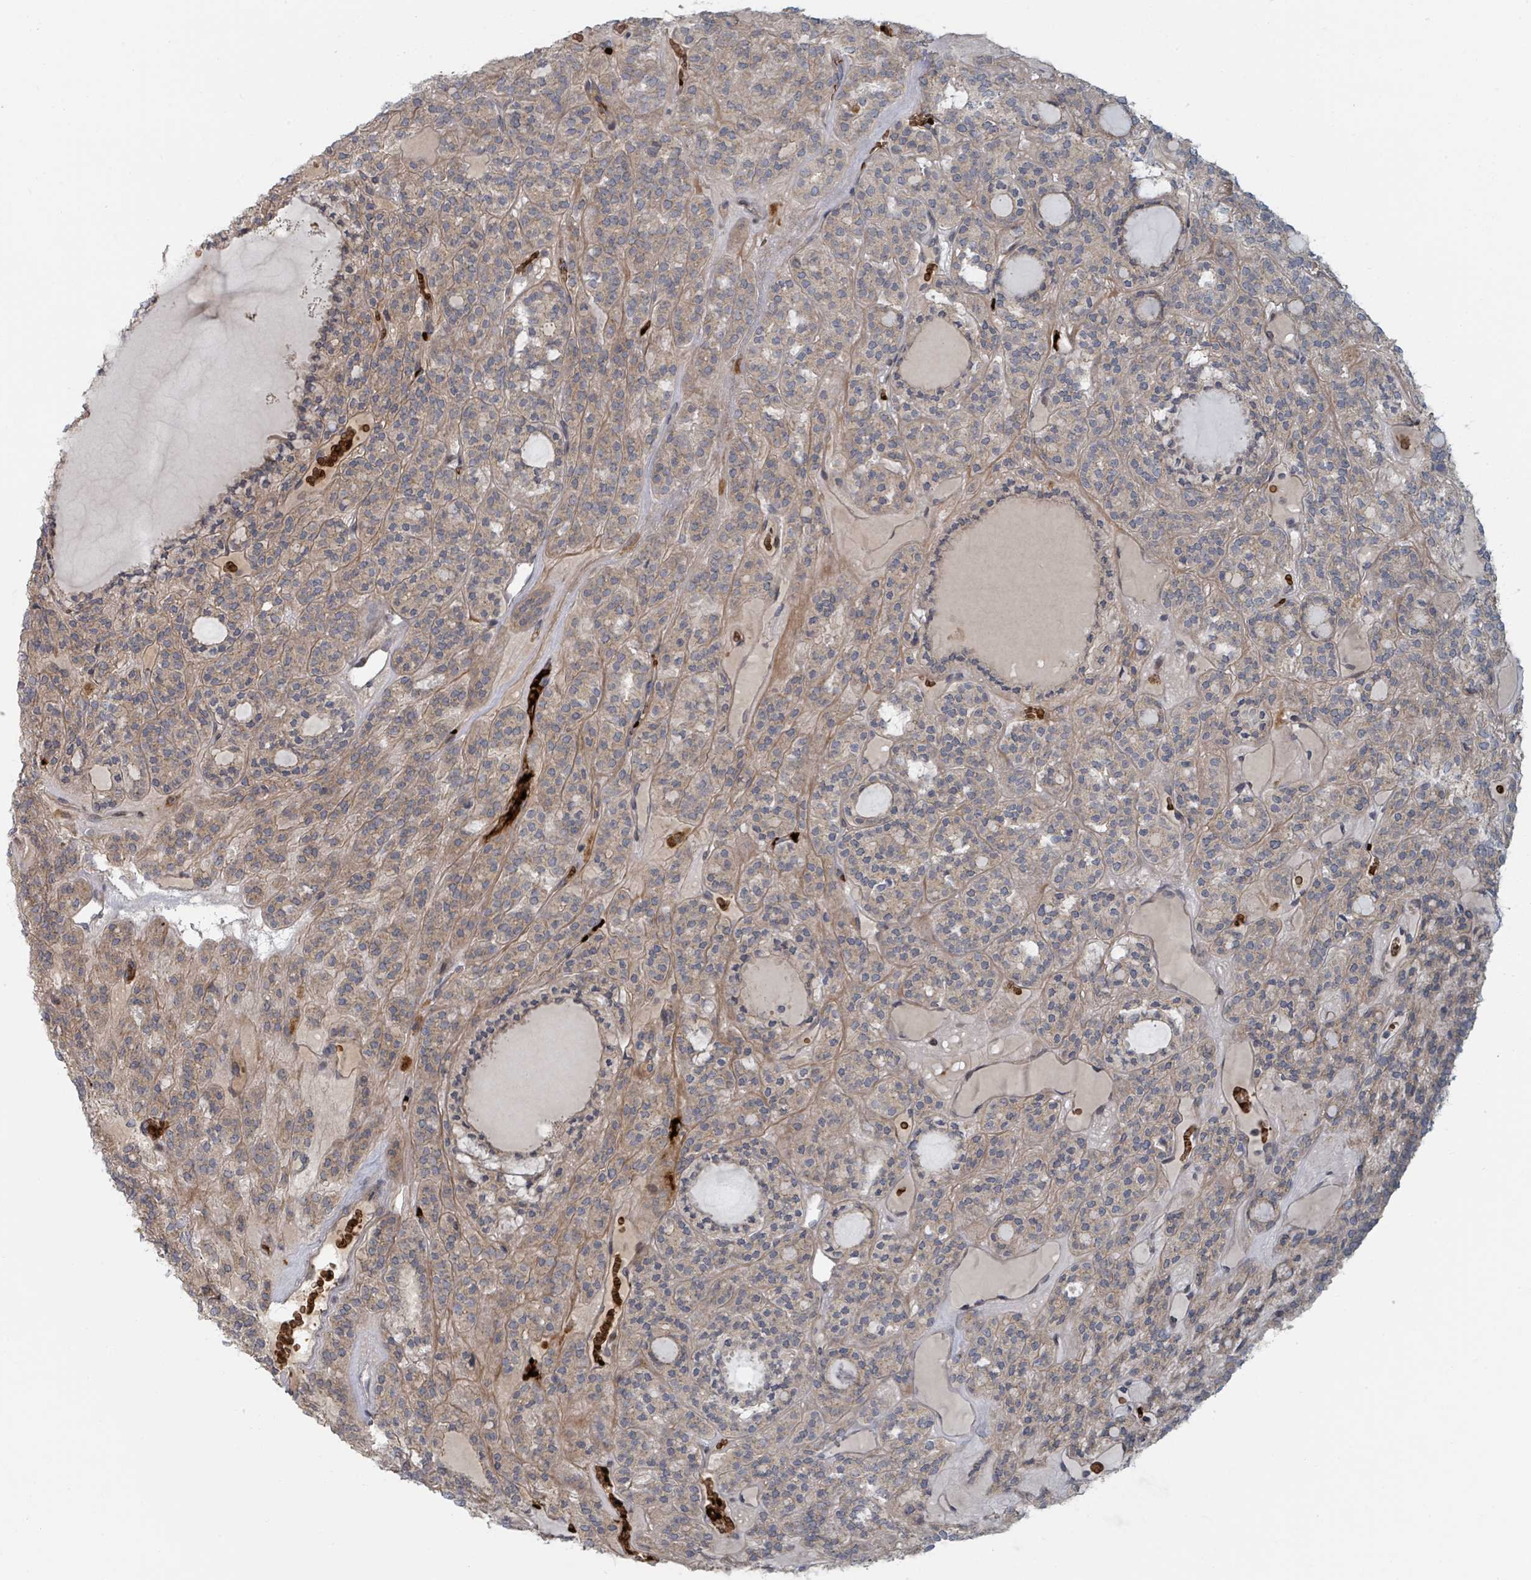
{"staining": {"intensity": "weak", "quantity": "25%-75%", "location": "cytoplasmic/membranous"}, "tissue": "thyroid cancer", "cell_type": "Tumor cells", "image_type": "cancer", "snomed": [{"axis": "morphology", "description": "Follicular adenoma carcinoma, NOS"}, {"axis": "topography", "description": "Thyroid gland"}], "caption": "Human thyroid cancer (follicular adenoma carcinoma) stained for a protein (brown) reveals weak cytoplasmic/membranous positive positivity in about 25%-75% of tumor cells.", "gene": "TRPC4AP", "patient": {"sex": "female", "age": 63}}